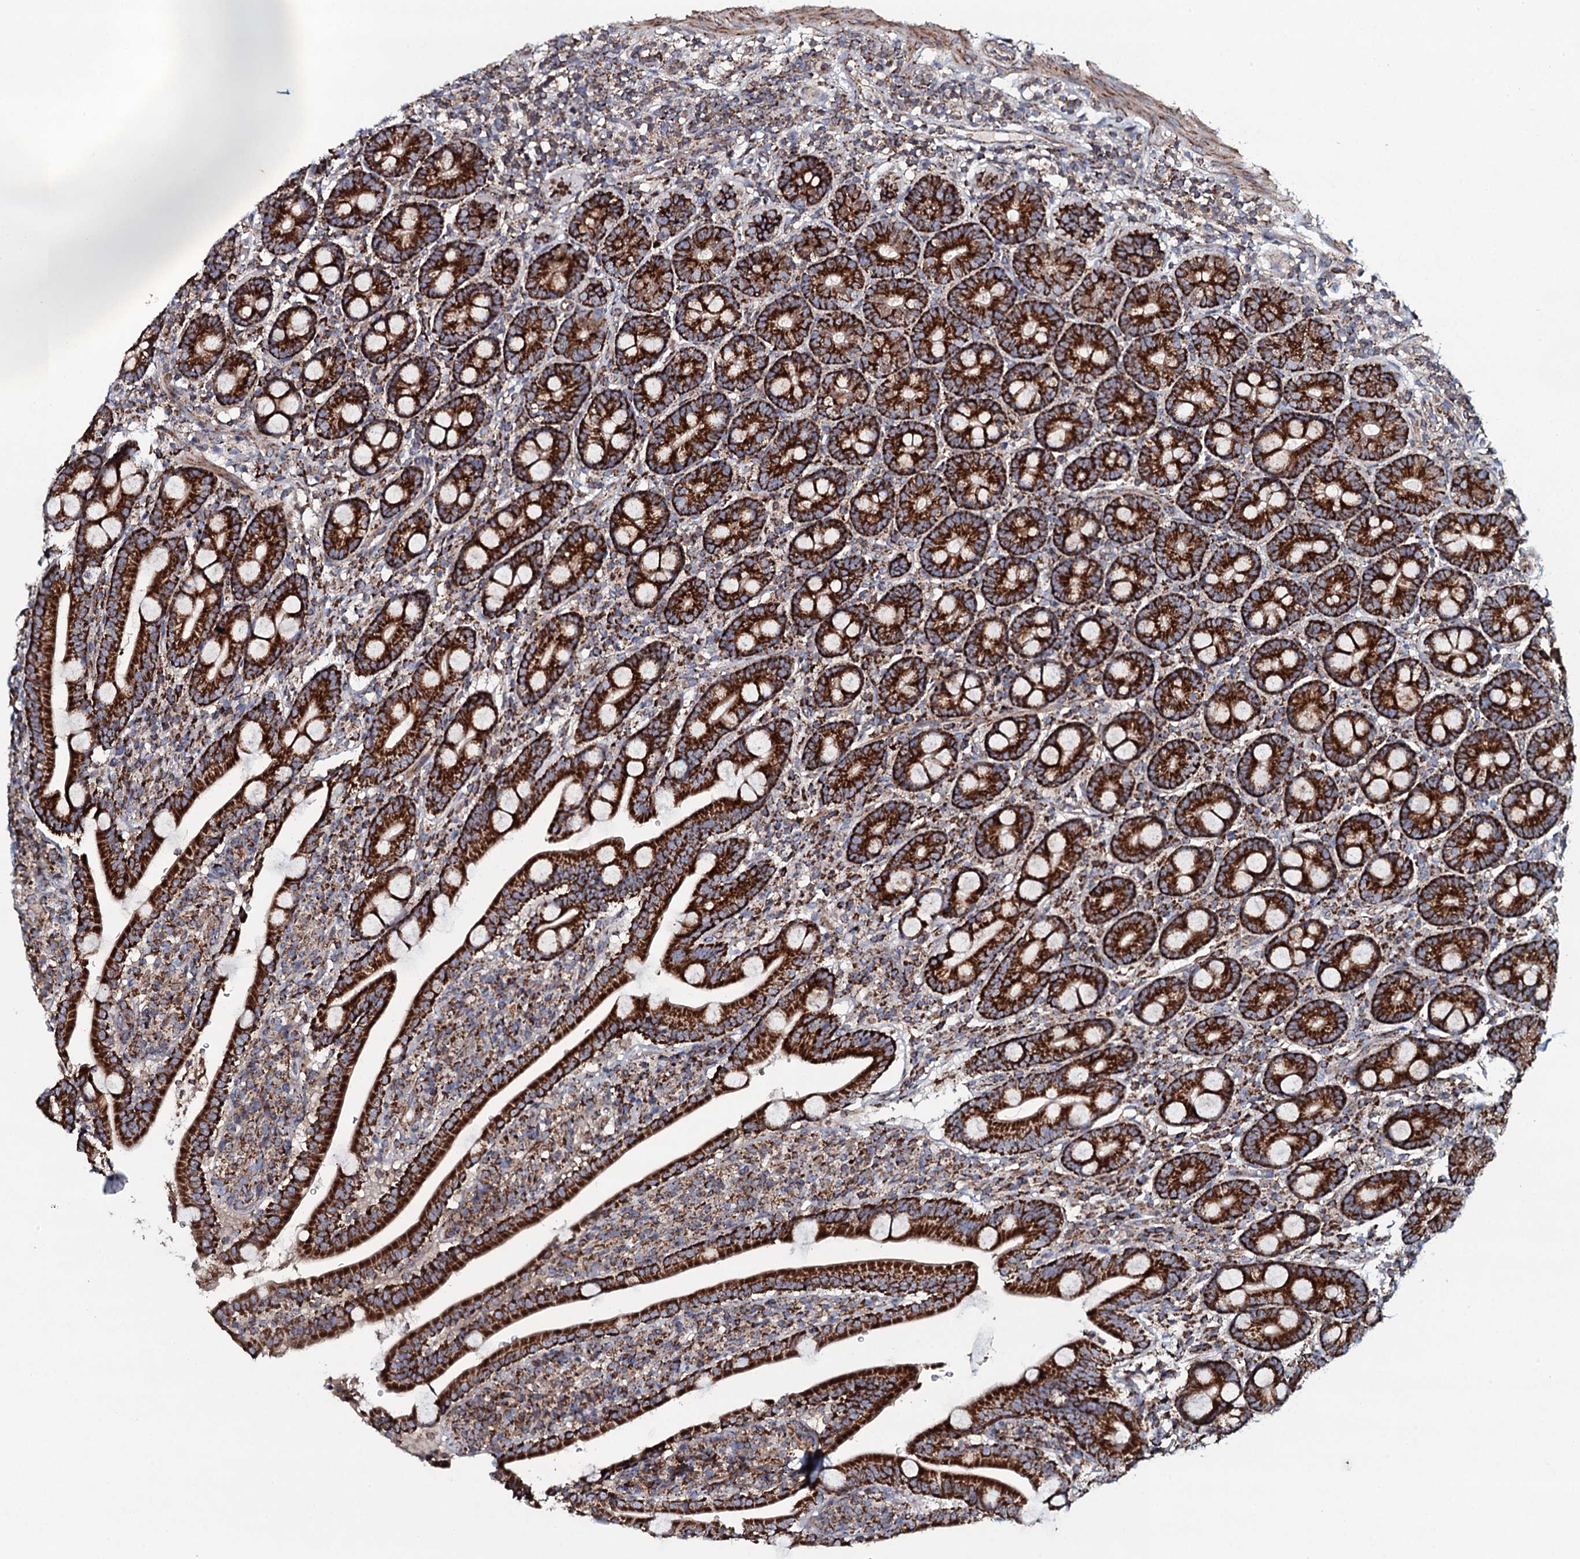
{"staining": {"intensity": "strong", "quantity": ">75%", "location": "cytoplasmic/membranous"}, "tissue": "duodenum", "cell_type": "Glandular cells", "image_type": "normal", "snomed": [{"axis": "morphology", "description": "Normal tissue, NOS"}, {"axis": "topography", "description": "Duodenum"}], "caption": "Immunohistochemistry of unremarkable duodenum exhibits high levels of strong cytoplasmic/membranous expression in about >75% of glandular cells. (DAB = brown stain, brightfield microscopy at high magnification).", "gene": "EVC2", "patient": {"sex": "male", "age": 35}}